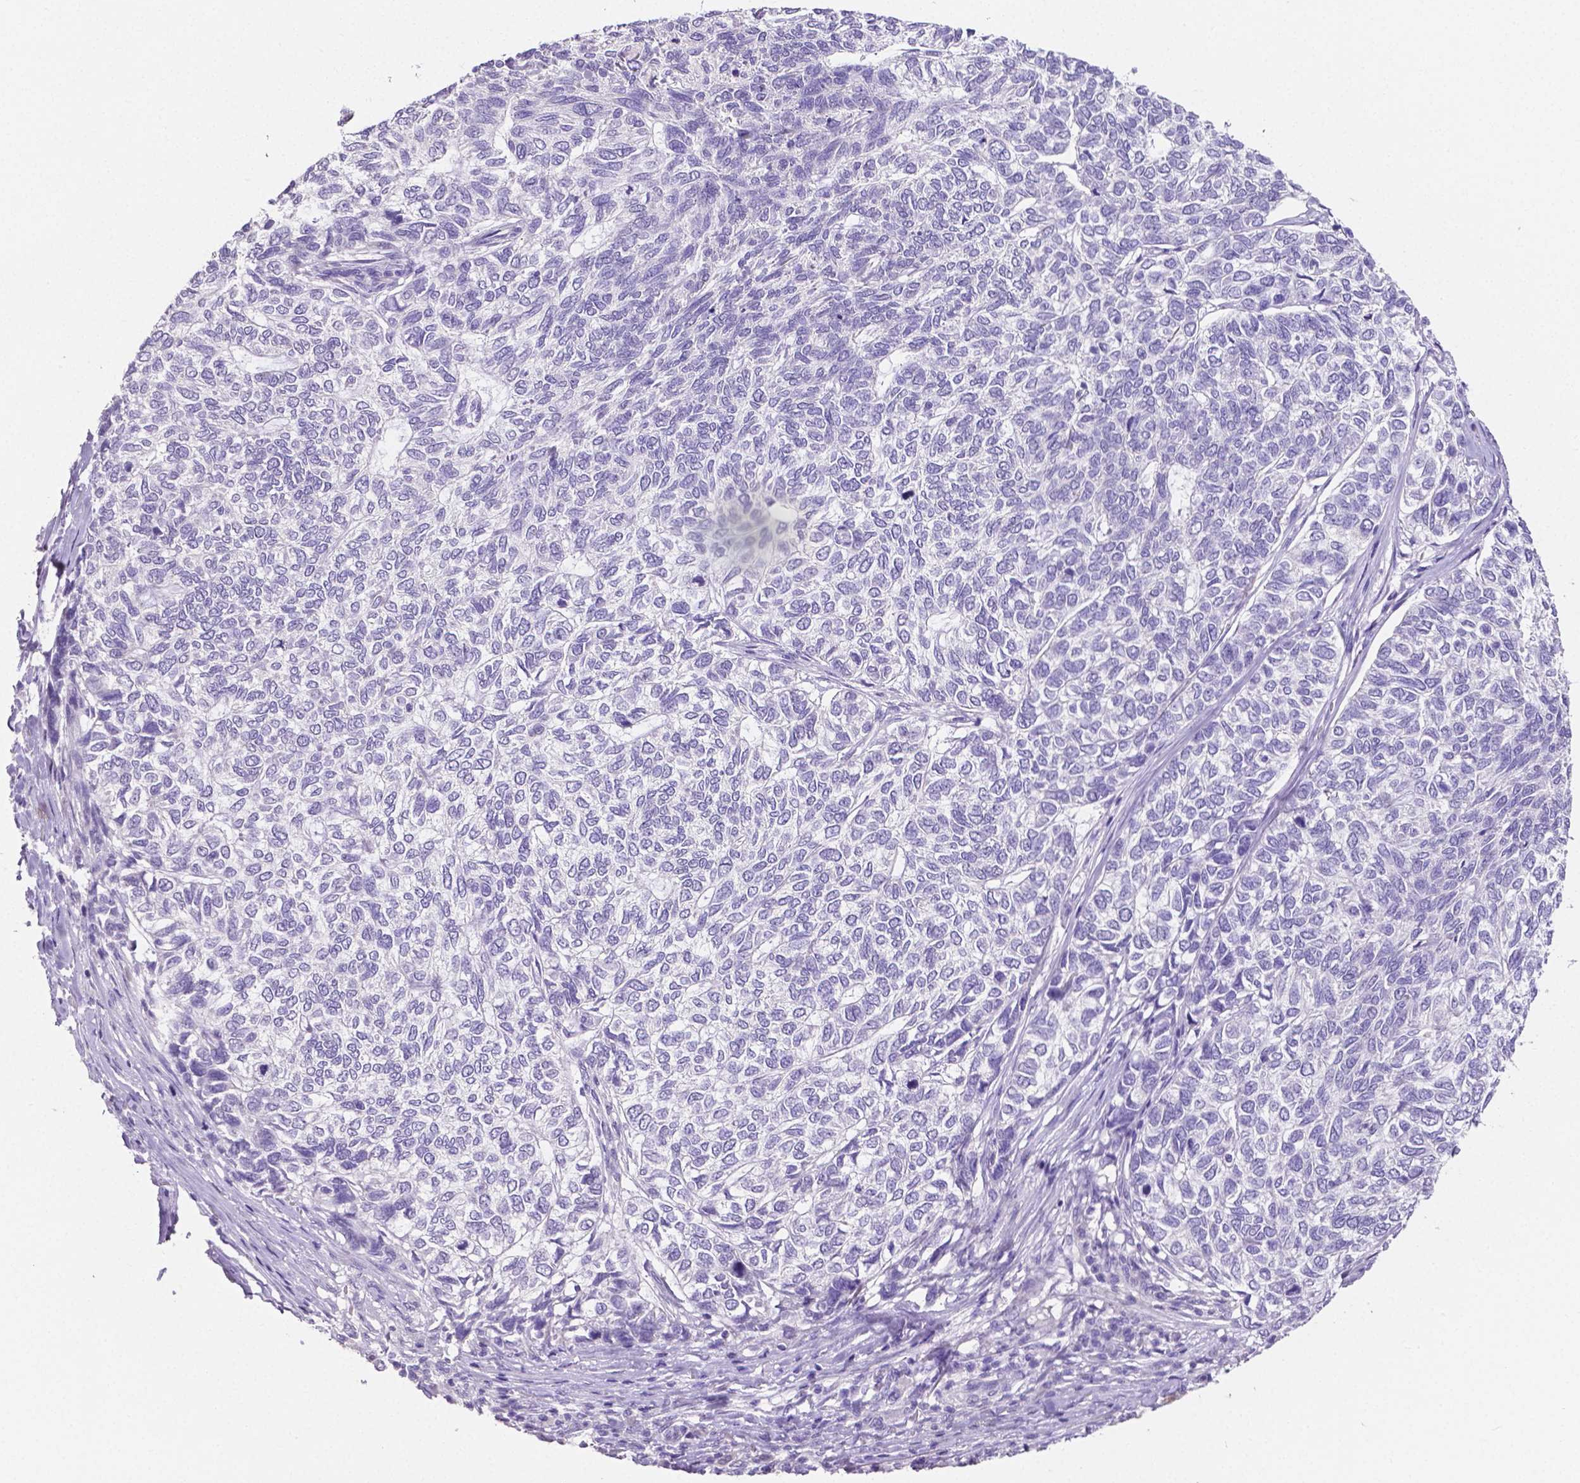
{"staining": {"intensity": "negative", "quantity": "none", "location": "none"}, "tissue": "skin cancer", "cell_type": "Tumor cells", "image_type": "cancer", "snomed": [{"axis": "morphology", "description": "Basal cell carcinoma"}, {"axis": "topography", "description": "Skin"}], "caption": "Tumor cells are negative for protein expression in human skin cancer (basal cell carcinoma).", "gene": "SLC22A2", "patient": {"sex": "female", "age": 65}}